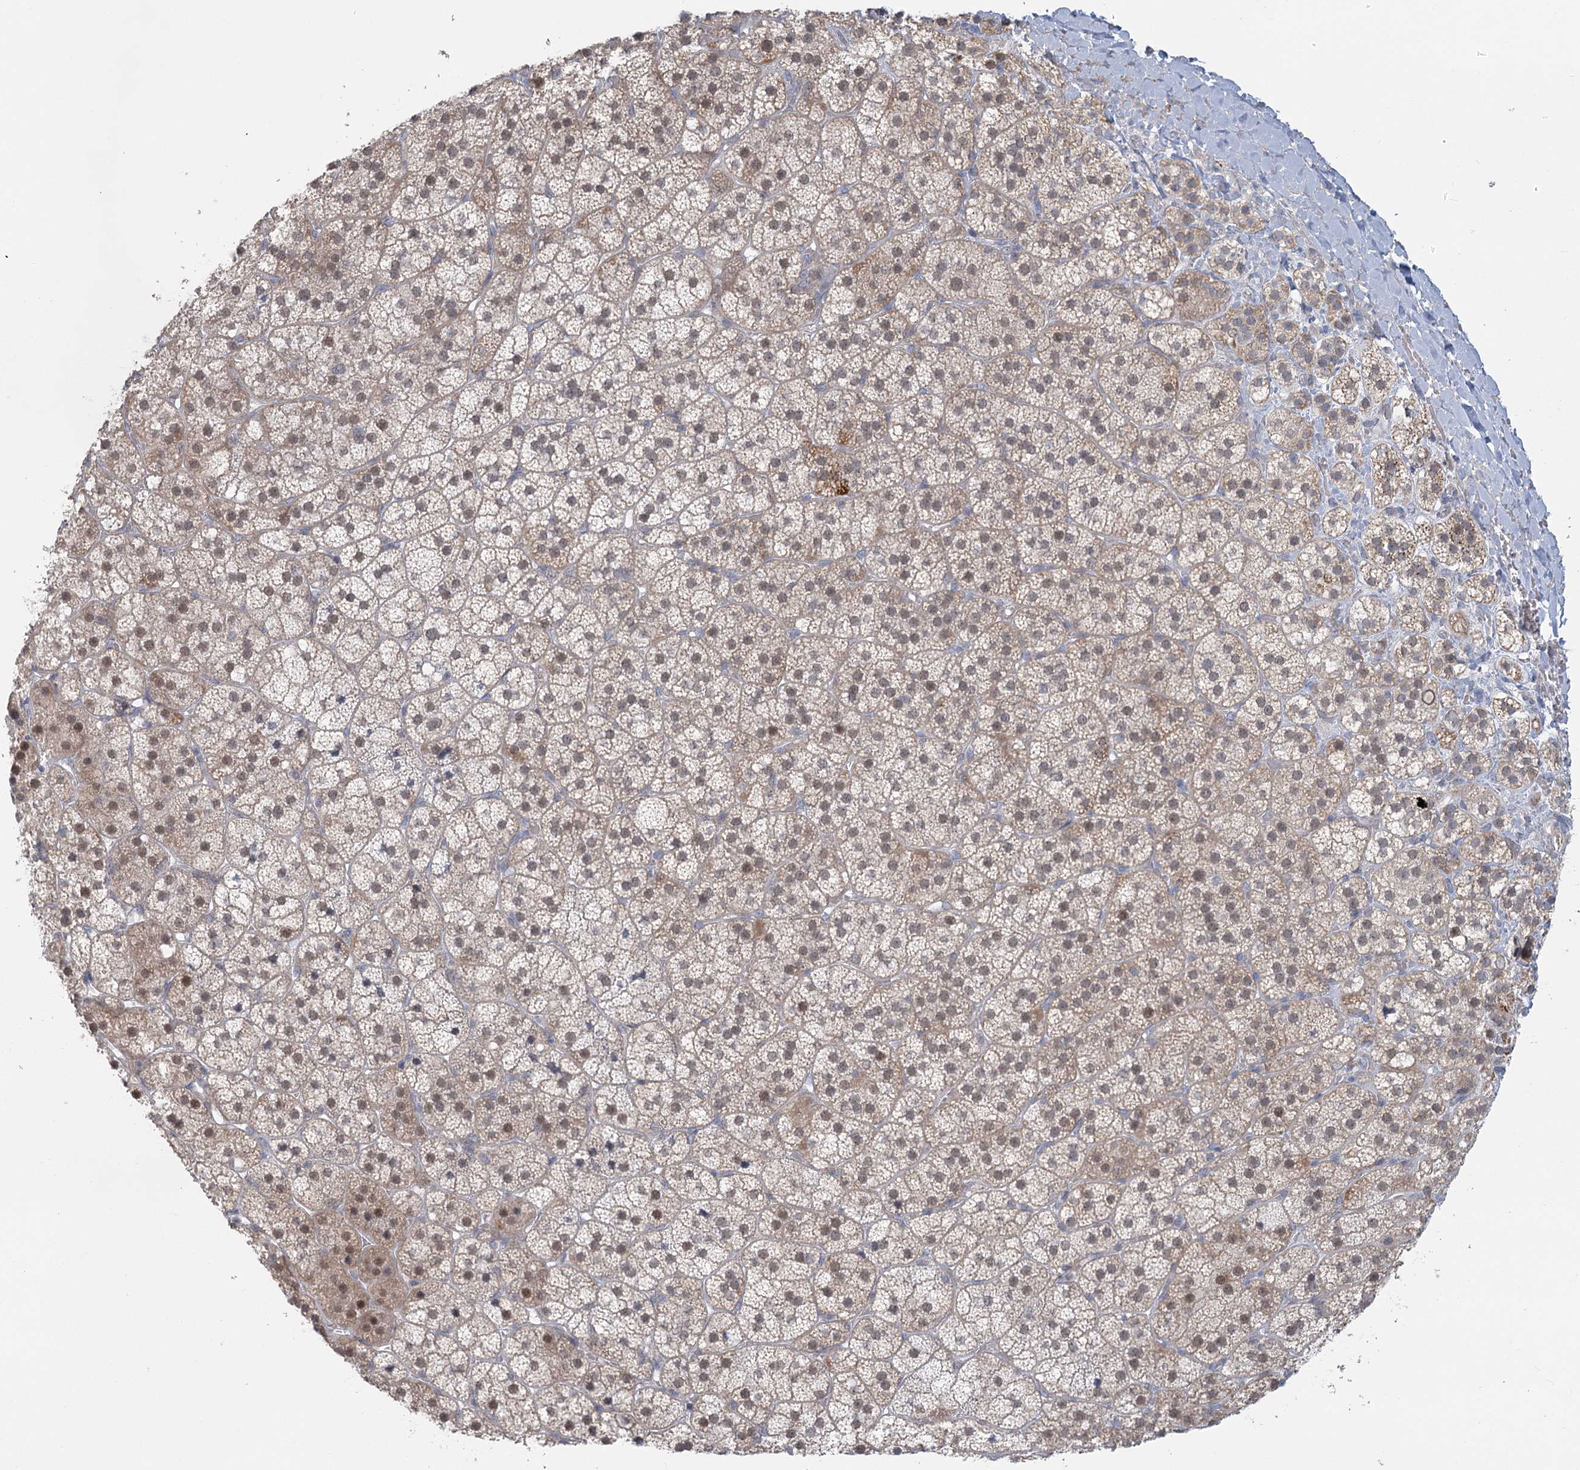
{"staining": {"intensity": "moderate", "quantity": "25%-75%", "location": "cytoplasmic/membranous,nuclear"}, "tissue": "adrenal gland", "cell_type": "Glandular cells", "image_type": "normal", "snomed": [{"axis": "morphology", "description": "Normal tissue, NOS"}, {"axis": "topography", "description": "Adrenal gland"}], "caption": "IHC histopathology image of normal human adrenal gland stained for a protein (brown), which shows medium levels of moderate cytoplasmic/membranous,nuclear expression in approximately 25%-75% of glandular cells.", "gene": "MTG1", "patient": {"sex": "female", "age": 44}}